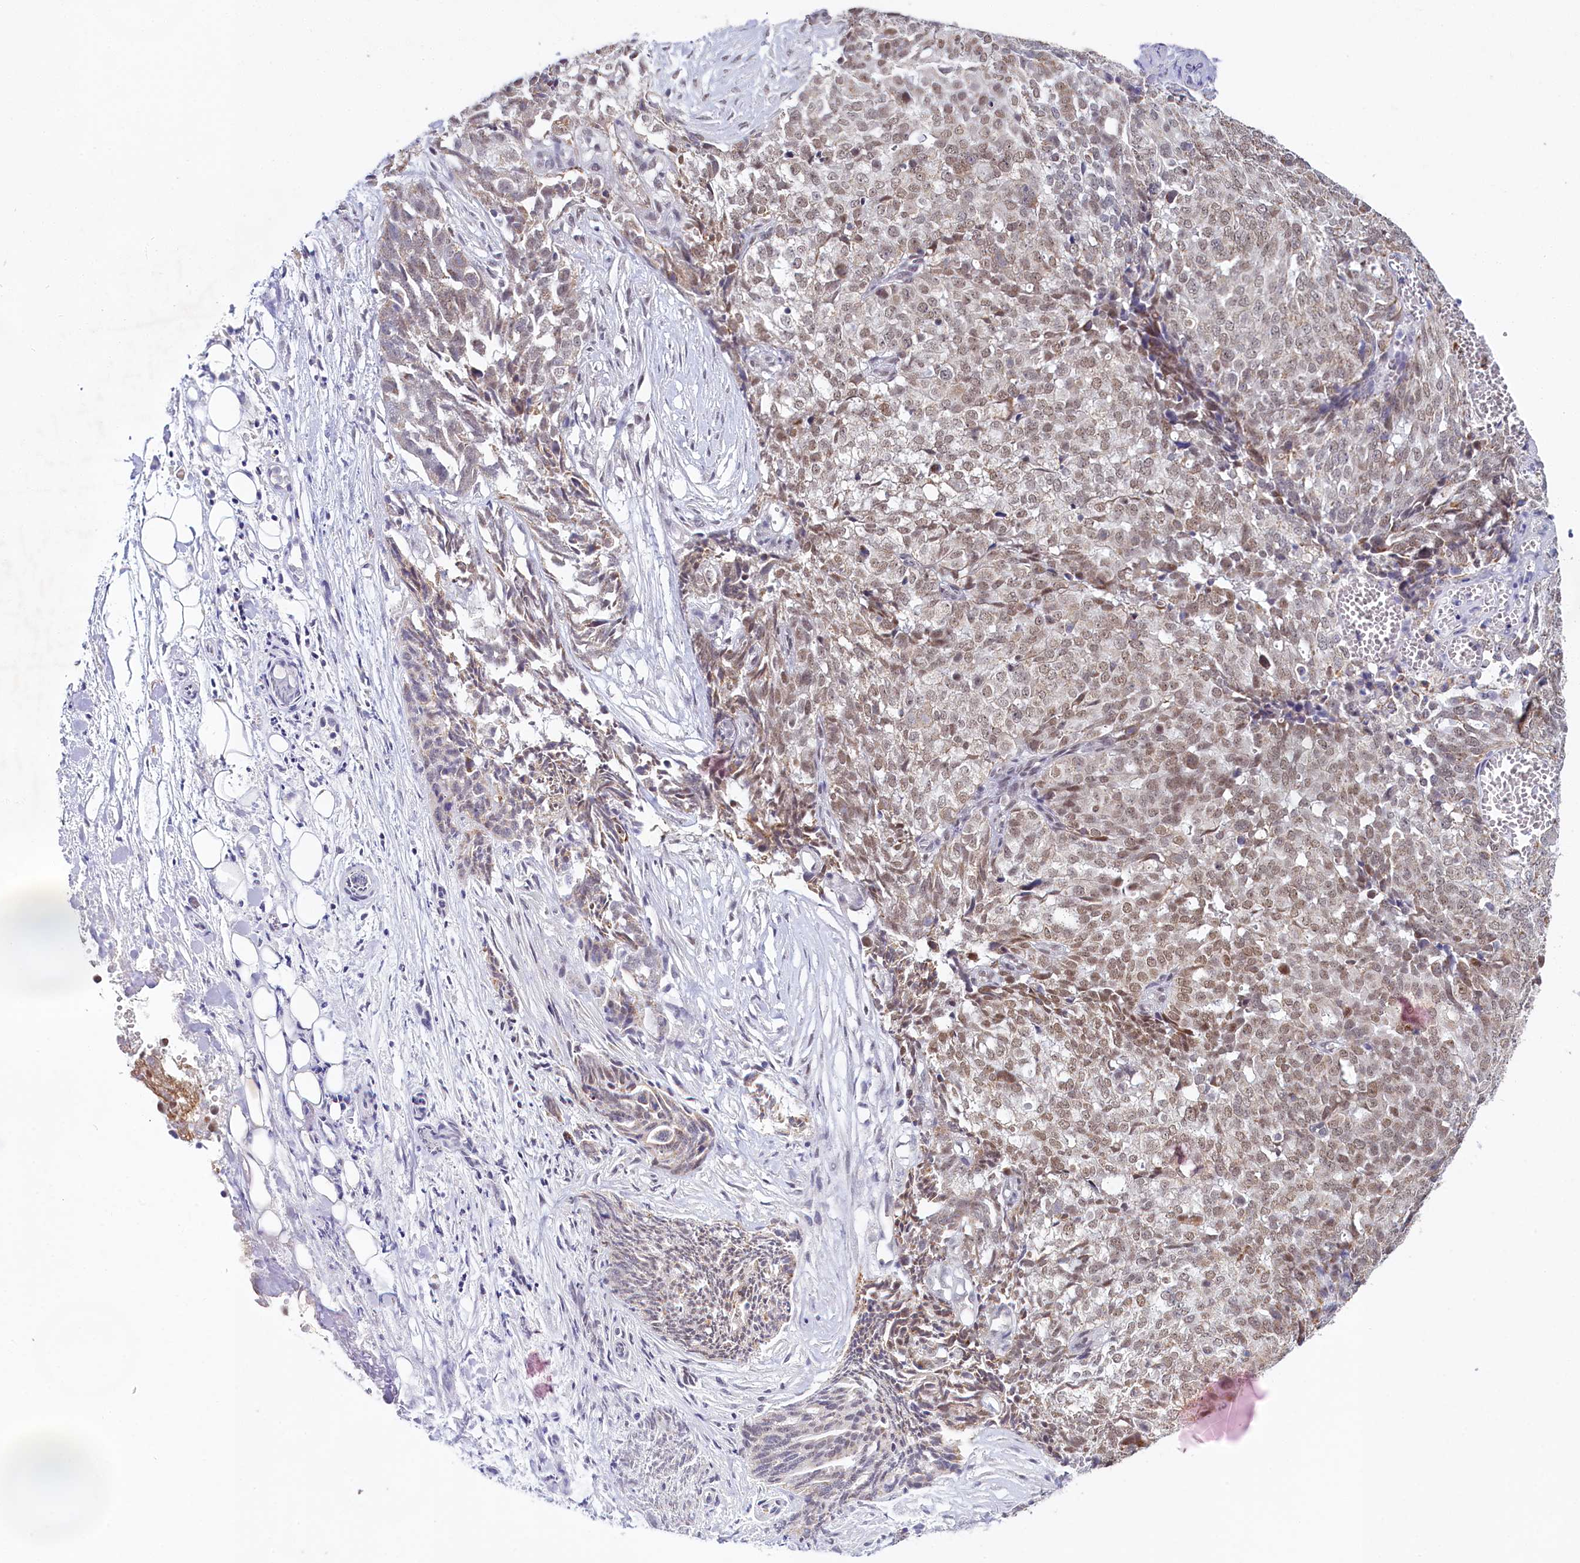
{"staining": {"intensity": "weak", "quantity": ">75%", "location": "nuclear"}, "tissue": "ovarian cancer", "cell_type": "Tumor cells", "image_type": "cancer", "snomed": [{"axis": "morphology", "description": "Cystadenocarcinoma, serous, NOS"}, {"axis": "topography", "description": "Soft tissue"}, {"axis": "topography", "description": "Ovary"}], "caption": "Tumor cells display low levels of weak nuclear staining in about >75% of cells in ovarian cancer. (DAB IHC with brightfield microscopy, high magnification).", "gene": "PPHLN1", "patient": {"sex": "female", "age": 57}}